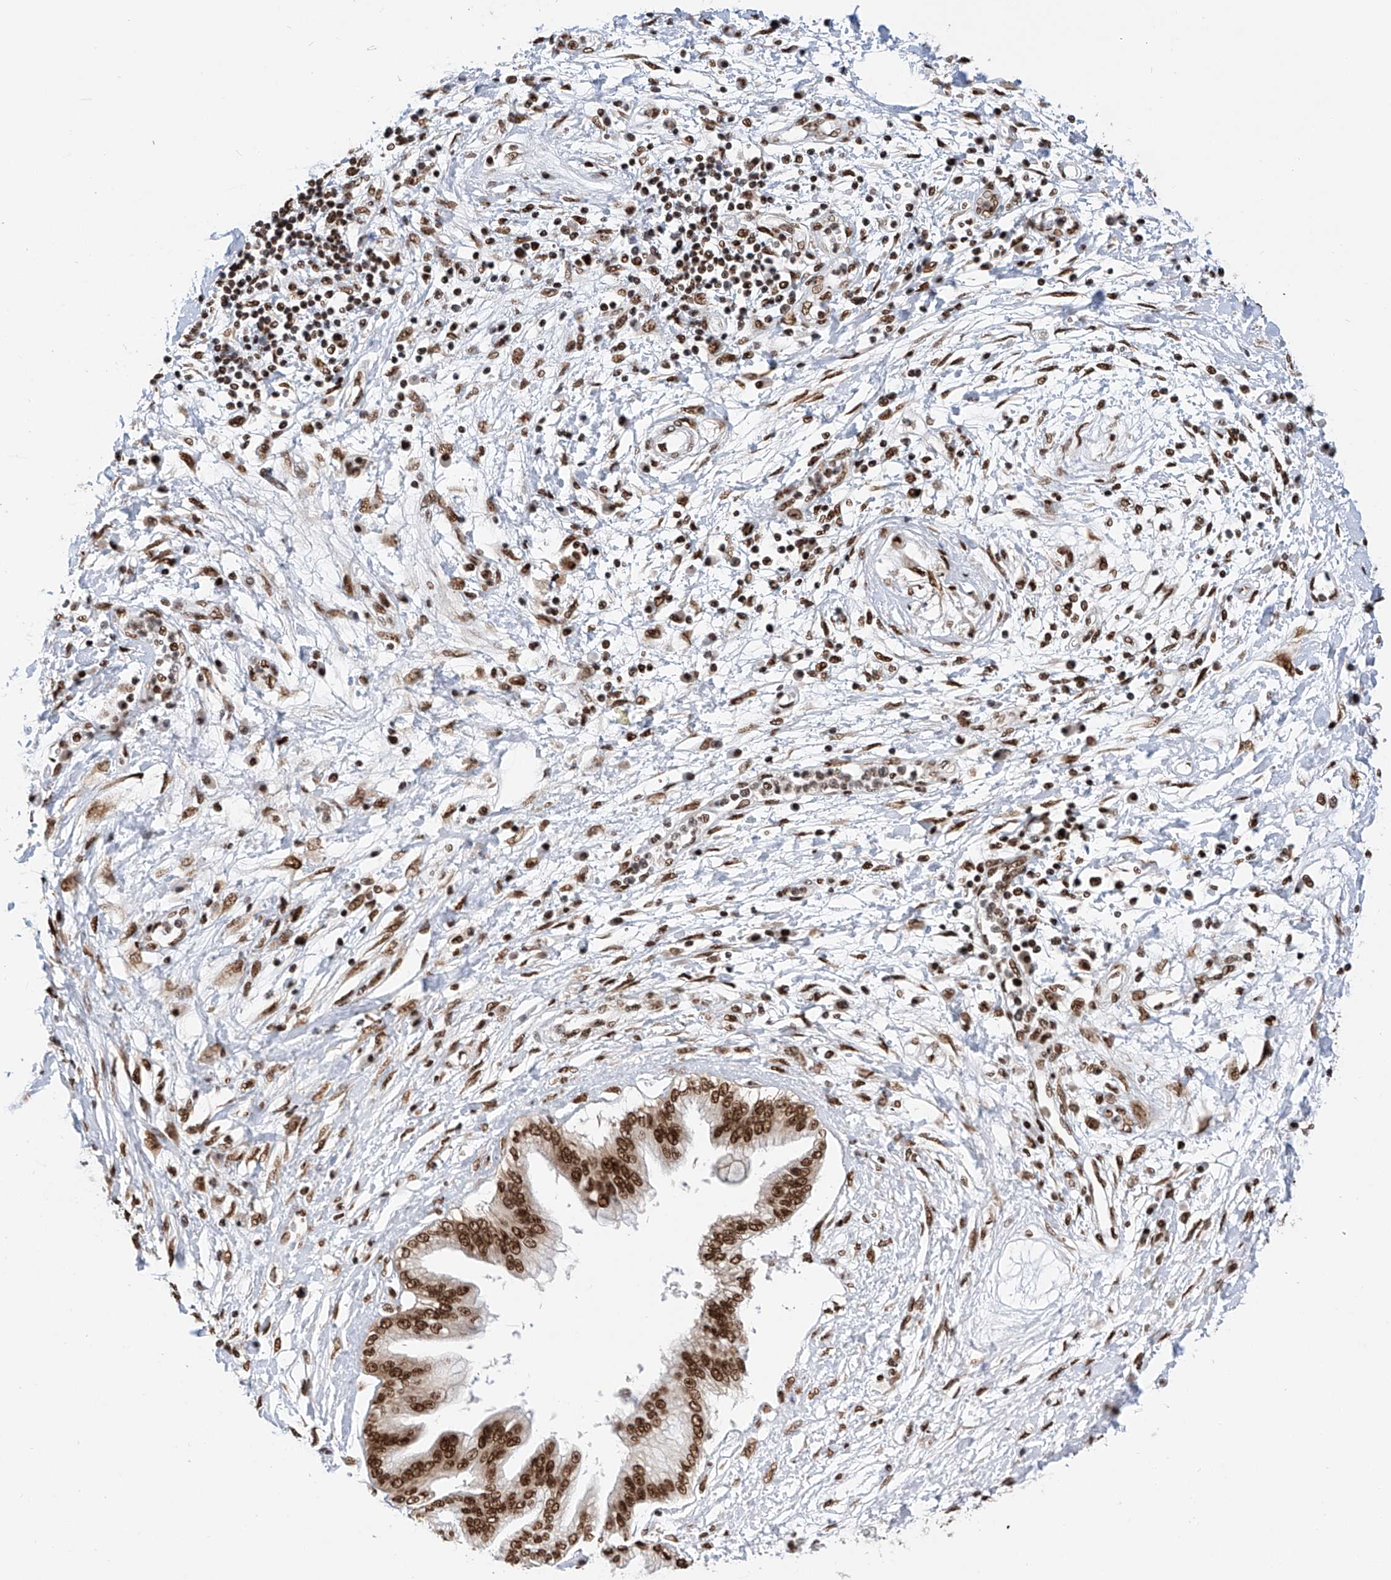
{"staining": {"intensity": "strong", "quantity": ">75%", "location": "nuclear"}, "tissue": "pancreatic cancer", "cell_type": "Tumor cells", "image_type": "cancer", "snomed": [{"axis": "morphology", "description": "Adenocarcinoma, NOS"}, {"axis": "topography", "description": "Pancreas"}], "caption": "A high amount of strong nuclear positivity is identified in approximately >75% of tumor cells in pancreatic cancer tissue.", "gene": "SRSF6", "patient": {"sex": "female", "age": 56}}